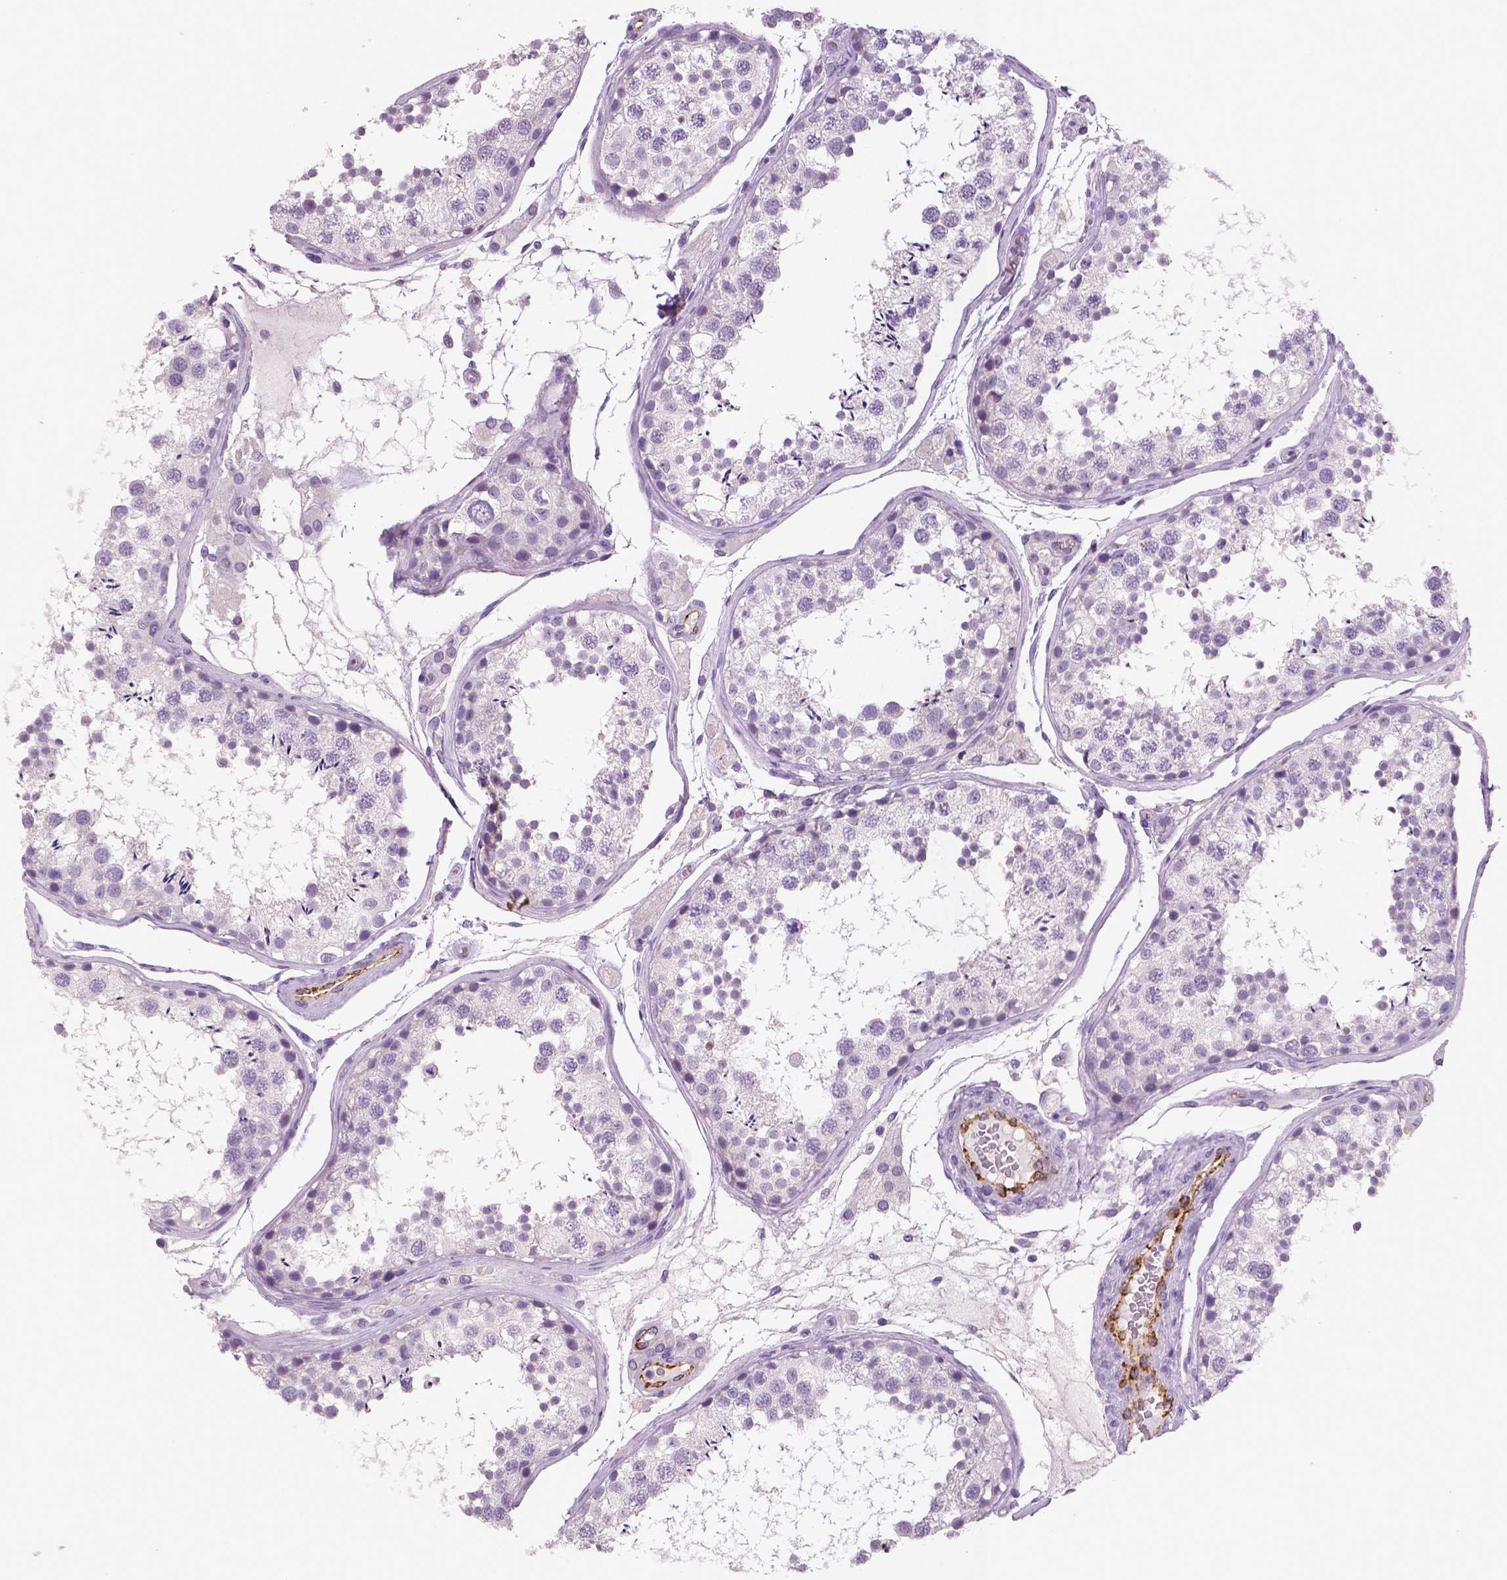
{"staining": {"intensity": "negative", "quantity": "none", "location": "none"}, "tissue": "testis", "cell_type": "Cells in seminiferous ducts", "image_type": "normal", "snomed": [{"axis": "morphology", "description": "Normal tissue, NOS"}, {"axis": "topography", "description": "Testis"}], "caption": "Immunohistochemistry (IHC) micrograph of normal testis: testis stained with DAB reveals no significant protein staining in cells in seminiferous ducts.", "gene": "TSPAN7", "patient": {"sex": "male", "age": 29}}